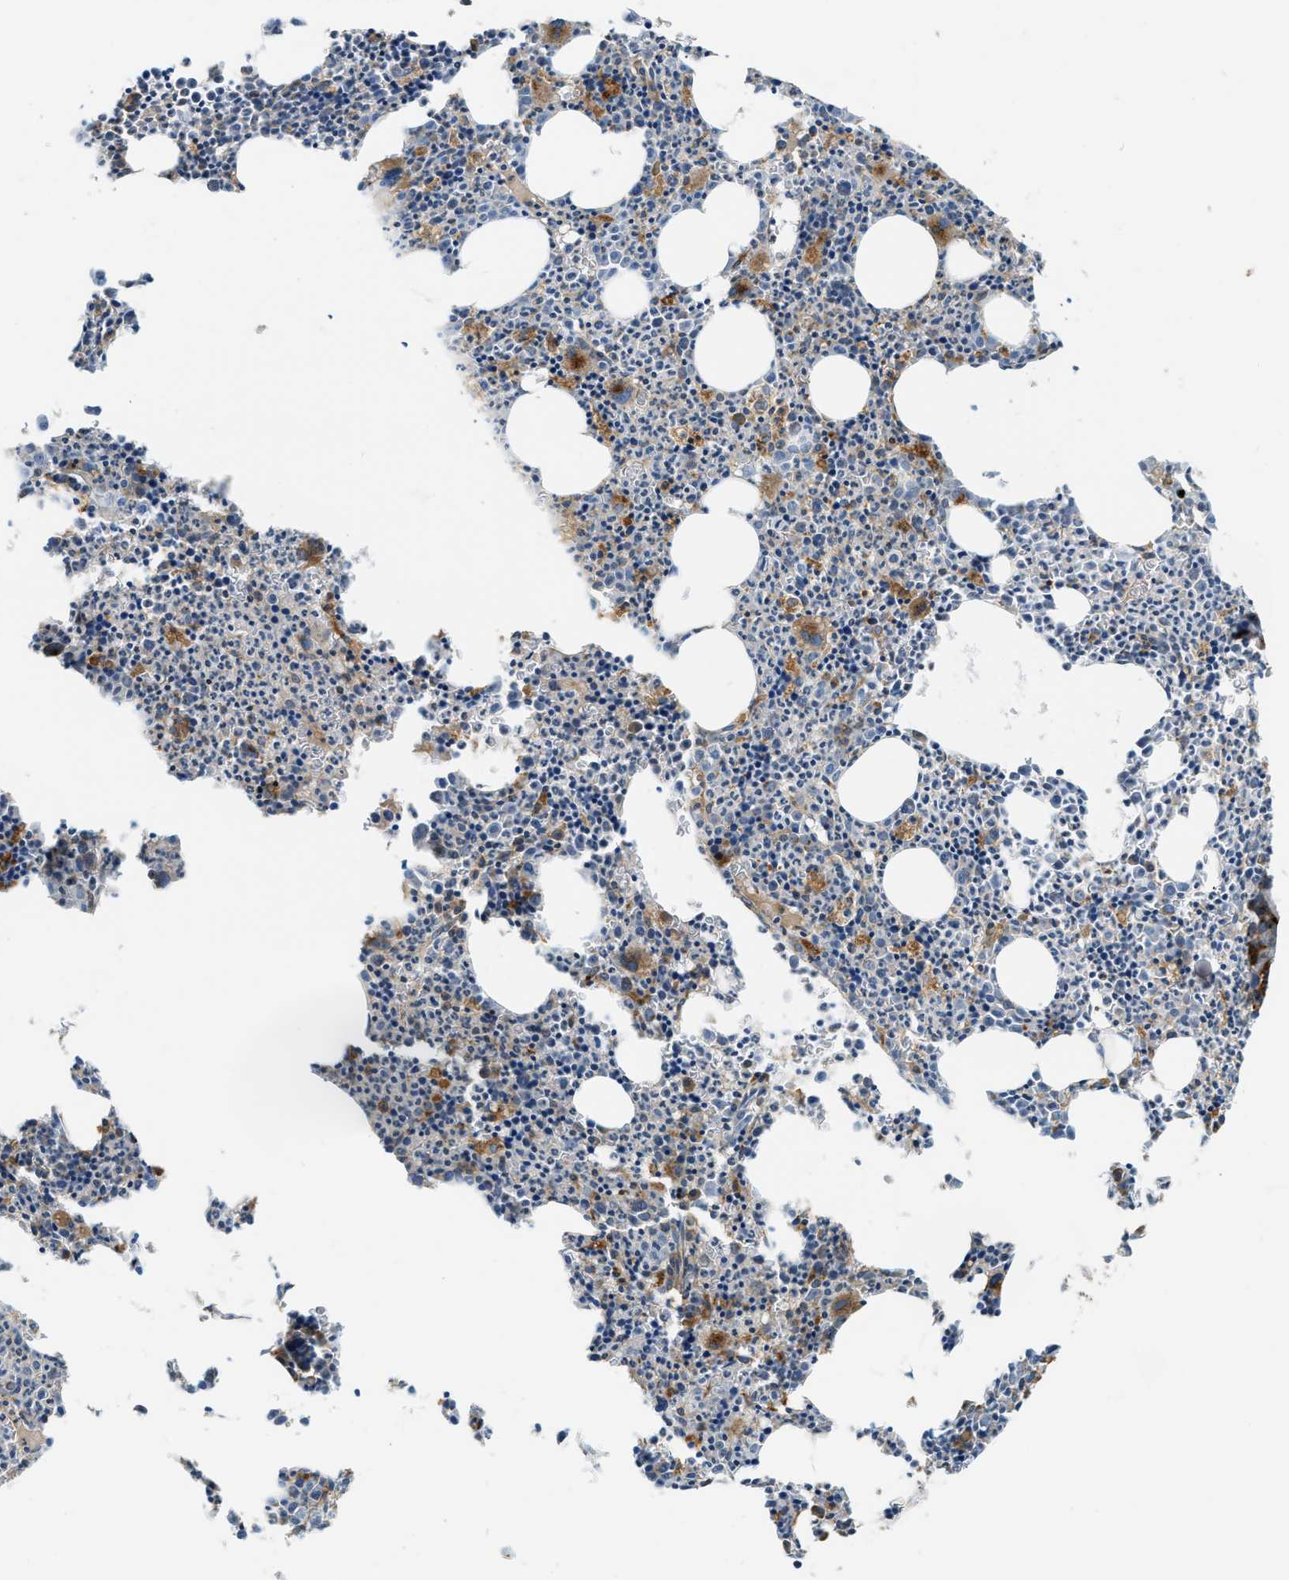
{"staining": {"intensity": "moderate", "quantity": "25%-75%", "location": "cytoplasmic/membranous"}, "tissue": "bone marrow", "cell_type": "Hematopoietic cells", "image_type": "normal", "snomed": [{"axis": "morphology", "description": "Normal tissue, NOS"}, {"axis": "morphology", "description": "Inflammation, NOS"}, {"axis": "topography", "description": "Bone marrow"}], "caption": "This image demonstrates IHC staining of unremarkable bone marrow, with medium moderate cytoplasmic/membranous expression in approximately 25%-75% of hematopoietic cells.", "gene": "STARD3NL", "patient": {"sex": "male", "age": 31}}